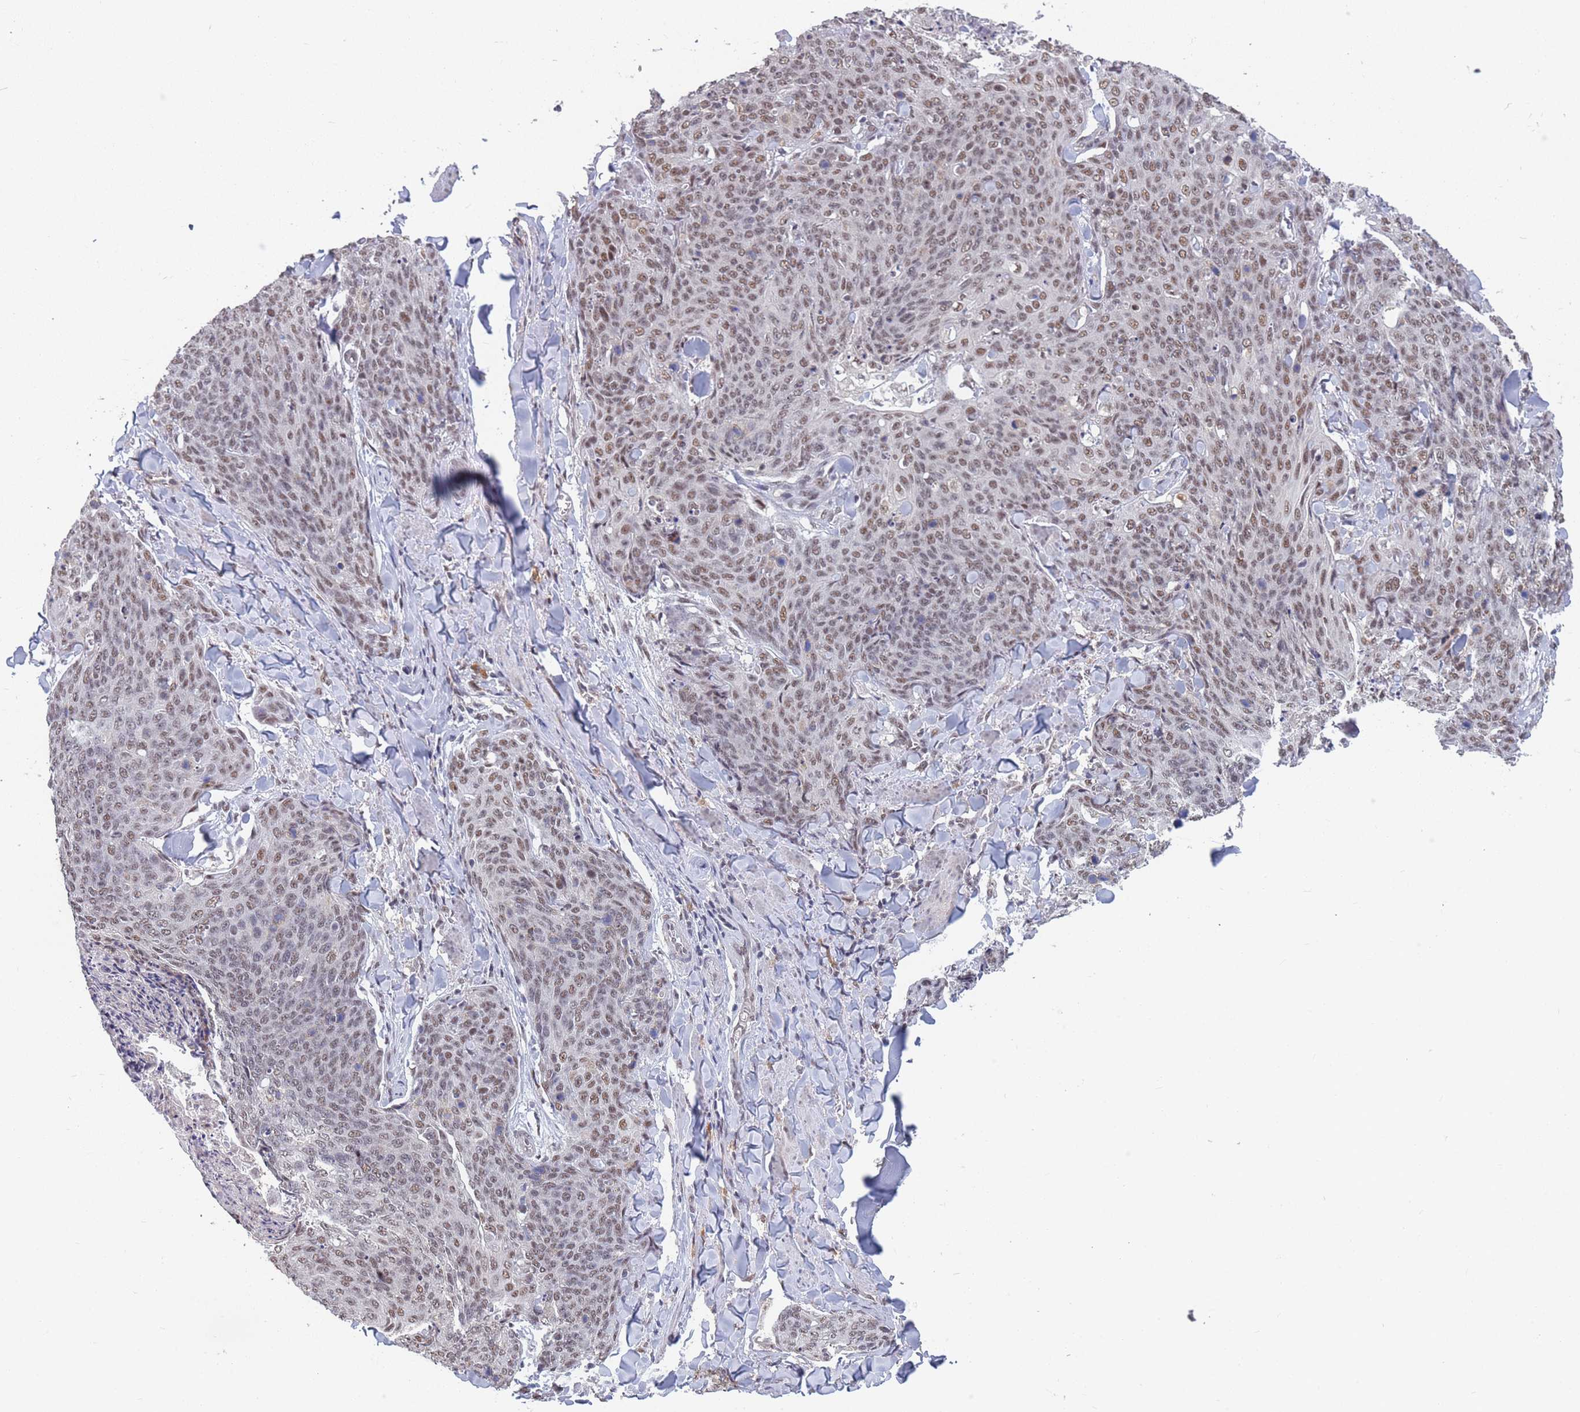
{"staining": {"intensity": "moderate", "quantity": "25%-75%", "location": "nuclear"}, "tissue": "skin cancer", "cell_type": "Tumor cells", "image_type": "cancer", "snomed": [{"axis": "morphology", "description": "Squamous cell carcinoma, NOS"}, {"axis": "topography", "description": "Skin"}, {"axis": "topography", "description": "Vulva"}], "caption": "This image shows IHC staining of squamous cell carcinoma (skin), with medium moderate nuclear expression in about 25%-75% of tumor cells.", "gene": "SNRPA1", "patient": {"sex": "female", "age": 85}}